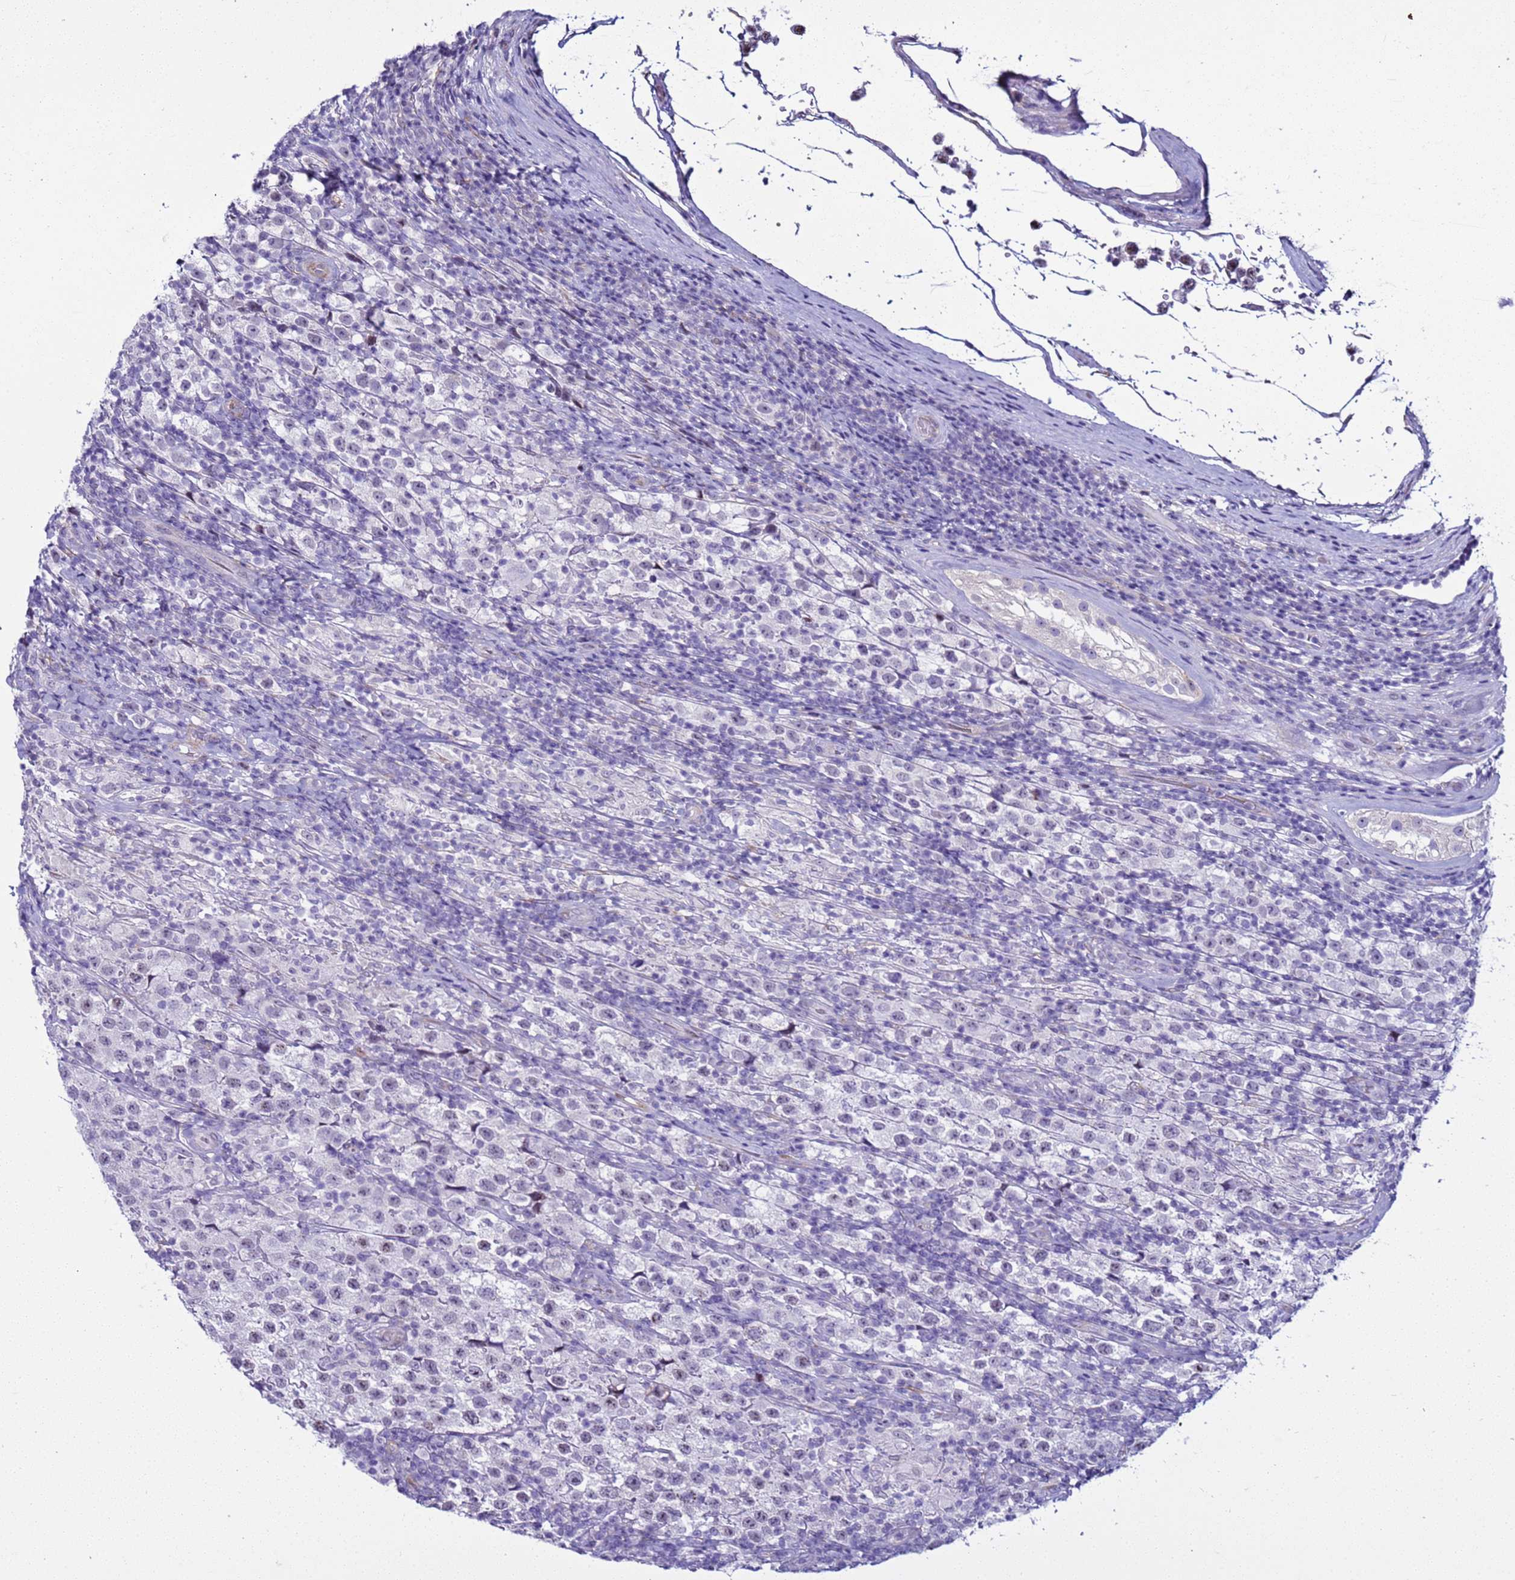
{"staining": {"intensity": "weak", "quantity": "<25%", "location": "nuclear"}, "tissue": "testis cancer", "cell_type": "Tumor cells", "image_type": "cancer", "snomed": [{"axis": "morphology", "description": "Seminoma, NOS"}, {"axis": "morphology", "description": "Carcinoma, Embryonal, NOS"}, {"axis": "topography", "description": "Testis"}], "caption": "Immunohistochemical staining of human testis cancer (embryonal carcinoma) shows no significant staining in tumor cells.", "gene": "LRRC10B", "patient": {"sex": "male", "age": 41}}